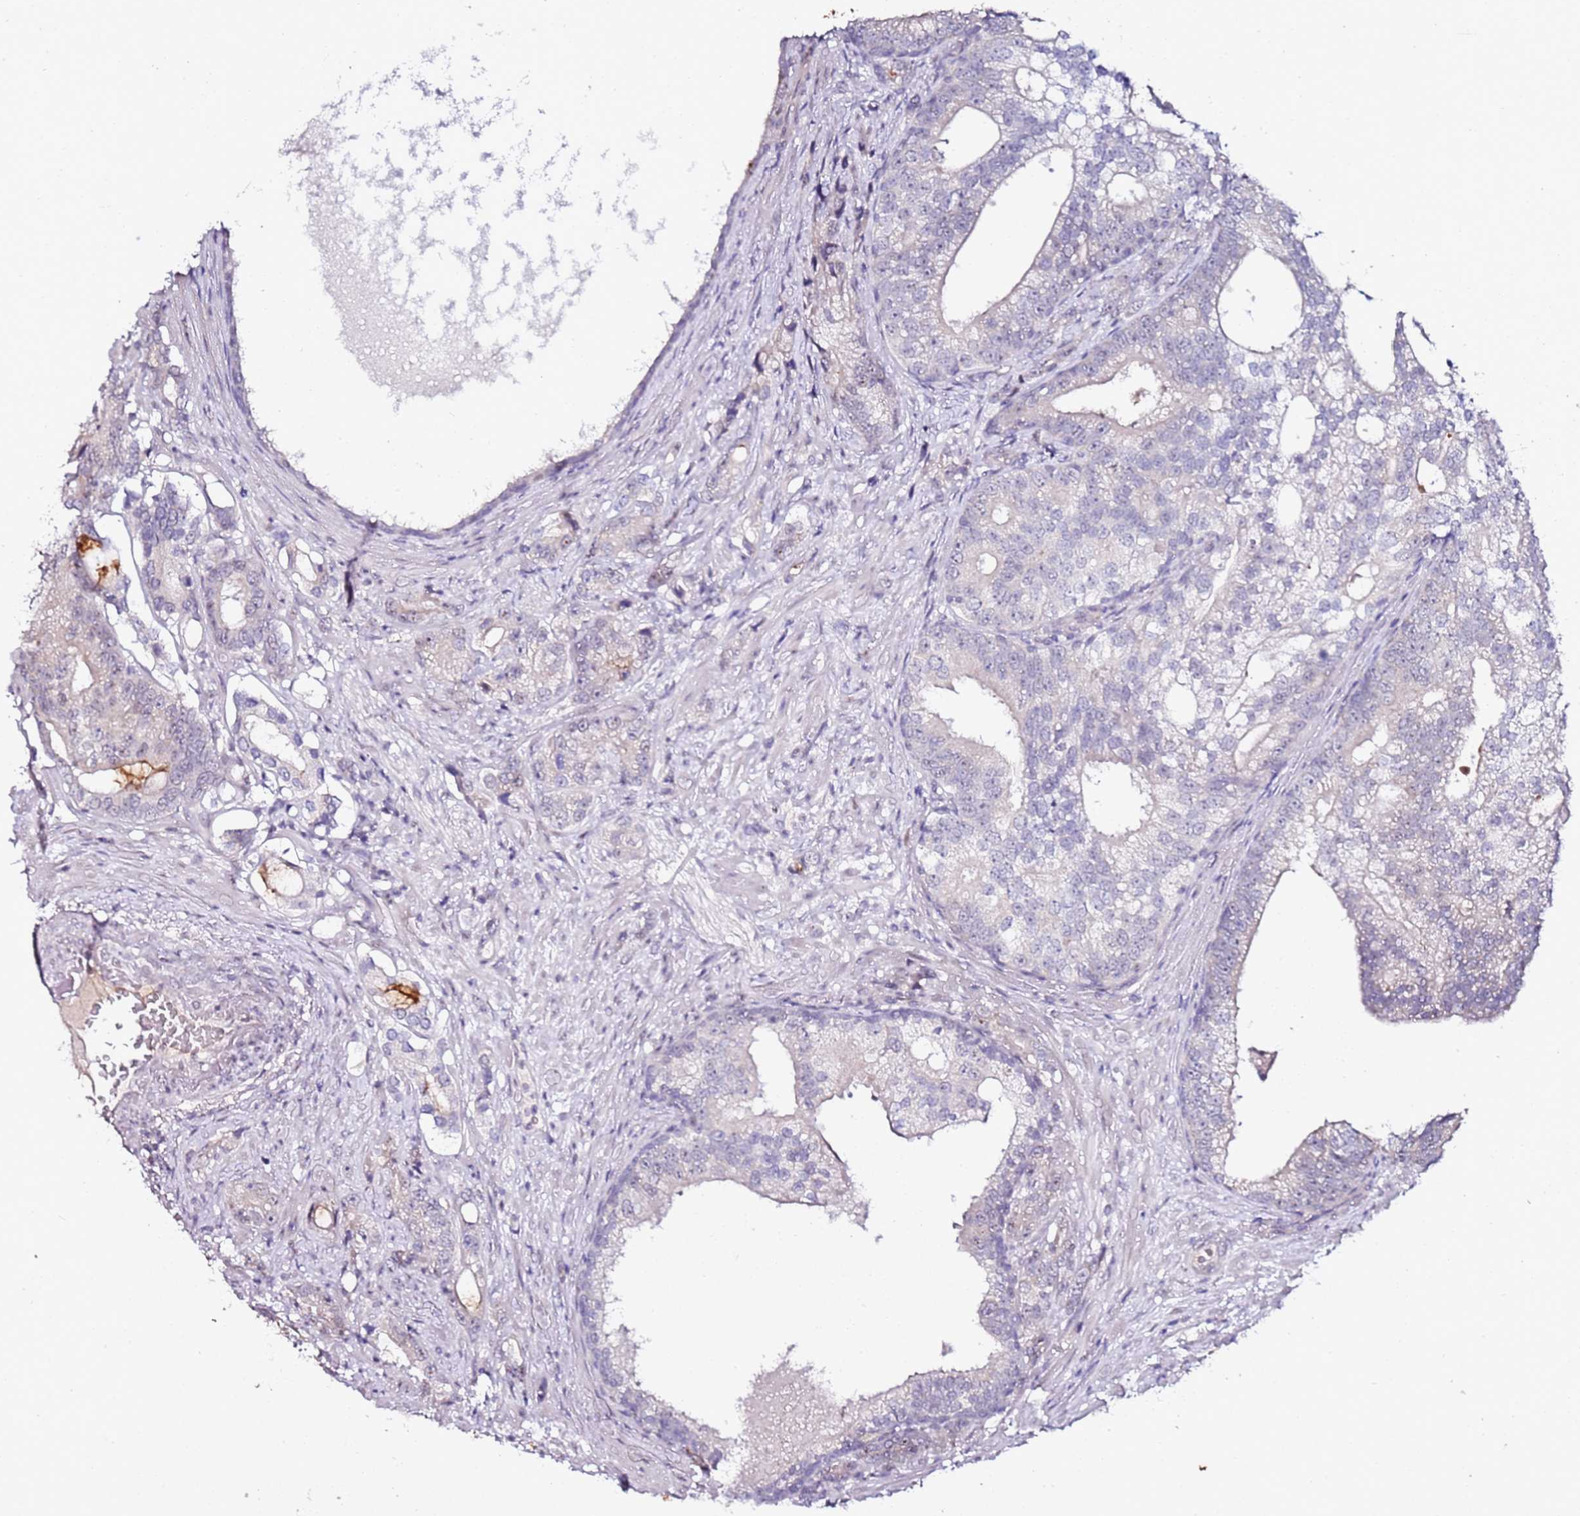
{"staining": {"intensity": "negative", "quantity": "none", "location": "none"}, "tissue": "prostate cancer", "cell_type": "Tumor cells", "image_type": "cancer", "snomed": [{"axis": "morphology", "description": "Adenocarcinoma, High grade"}, {"axis": "topography", "description": "Prostate"}], "caption": "DAB (3,3'-diaminobenzidine) immunohistochemical staining of human prostate cancer exhibits no significant positivity in tumor cells.", "gene": "DUSP28", "patient": {"sex": "male", "age": 75}}